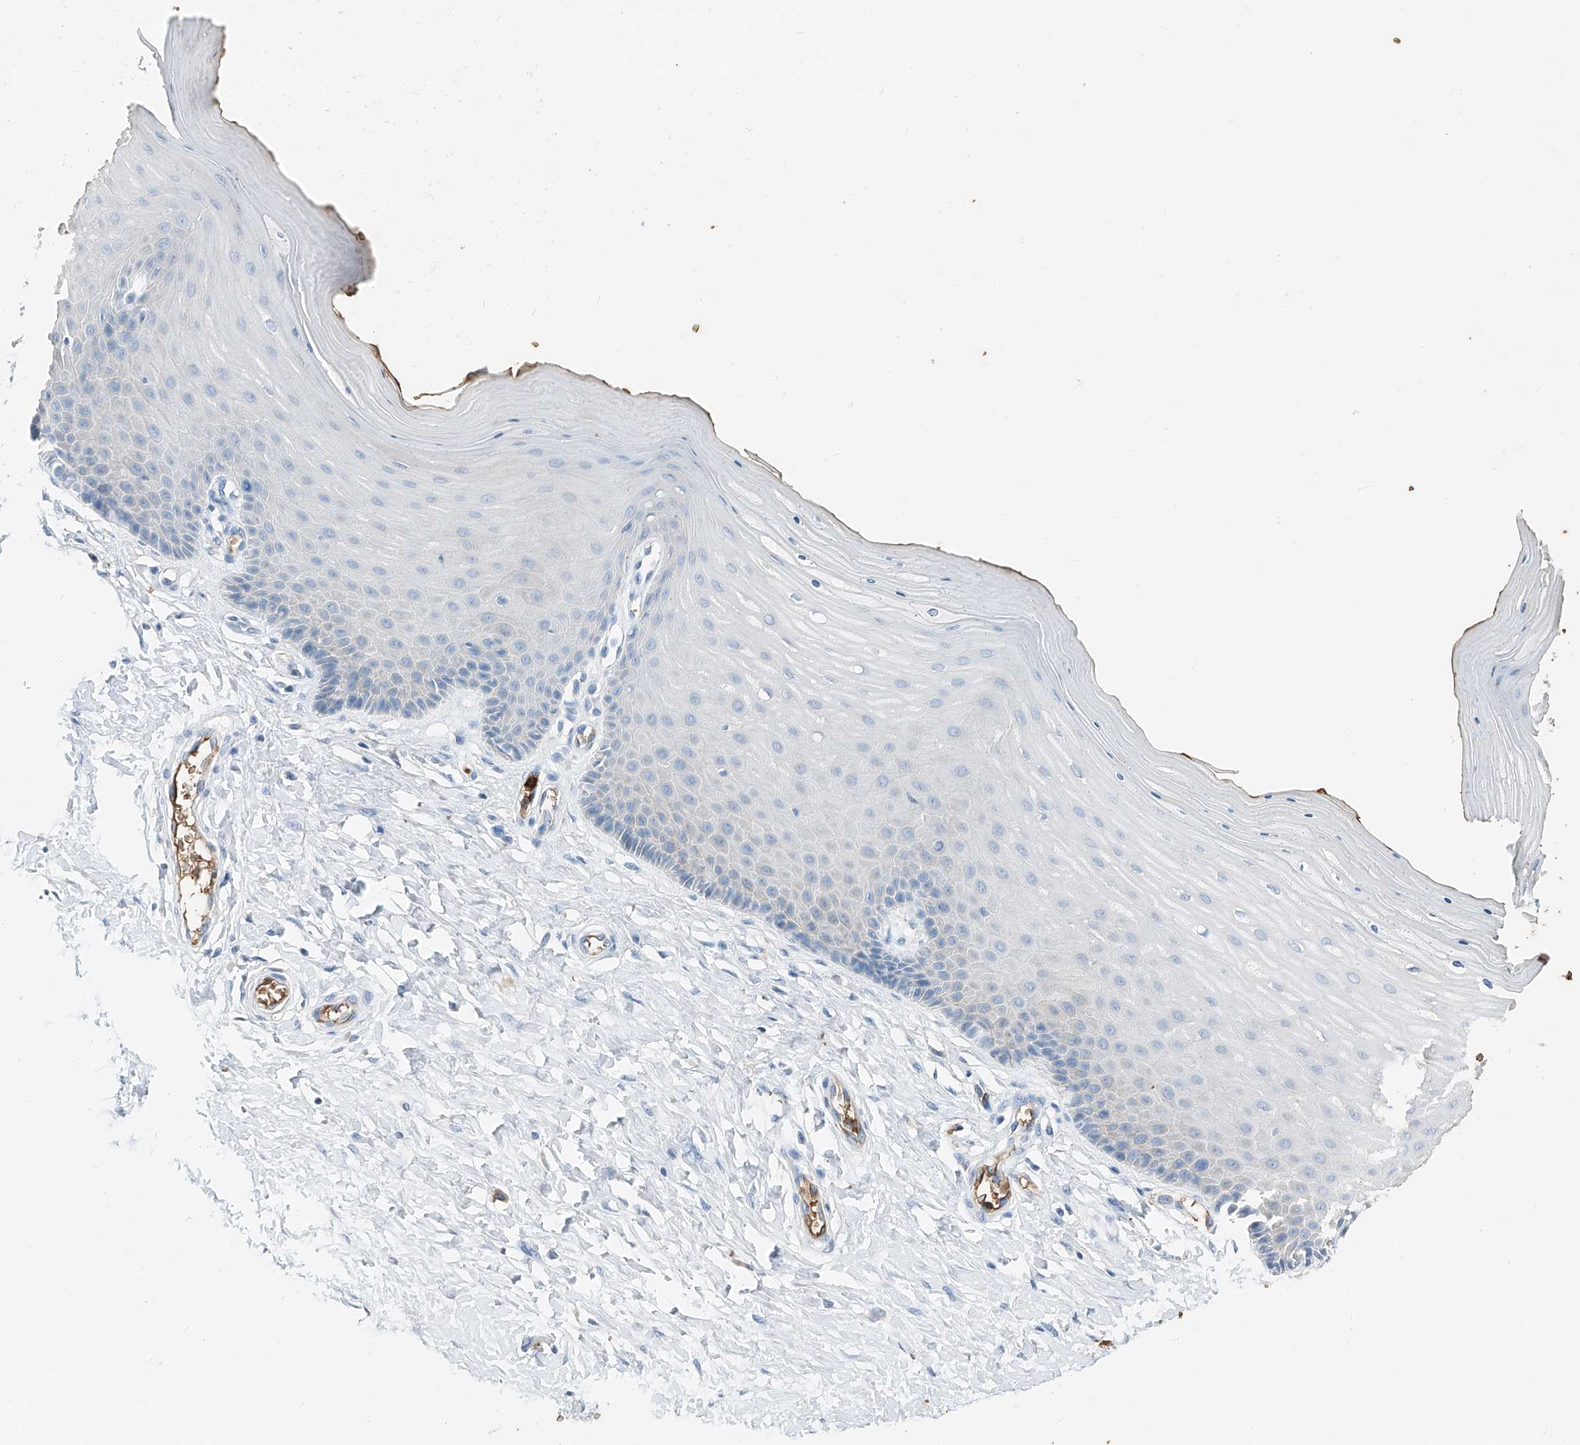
{"staining": {"intensity": "negative", "quantity": "none", "location": "none"}, "tissue": "cervix", "cell_type": "Glandular cells", "image_type": "normal", "snomed": [{"axis": "morphology", "description": "Normal tissue, NOS"}, {"axis": "topography", "description": "Cervix"}], "caption": "Immunohistochemistry (IHC) micrograph of normal cervix: cervix stained with DAB exhibits no significant protein staining in glandular cells.", "gene": "PRSS23", "patient": {"sex": "female", "age": 55}}